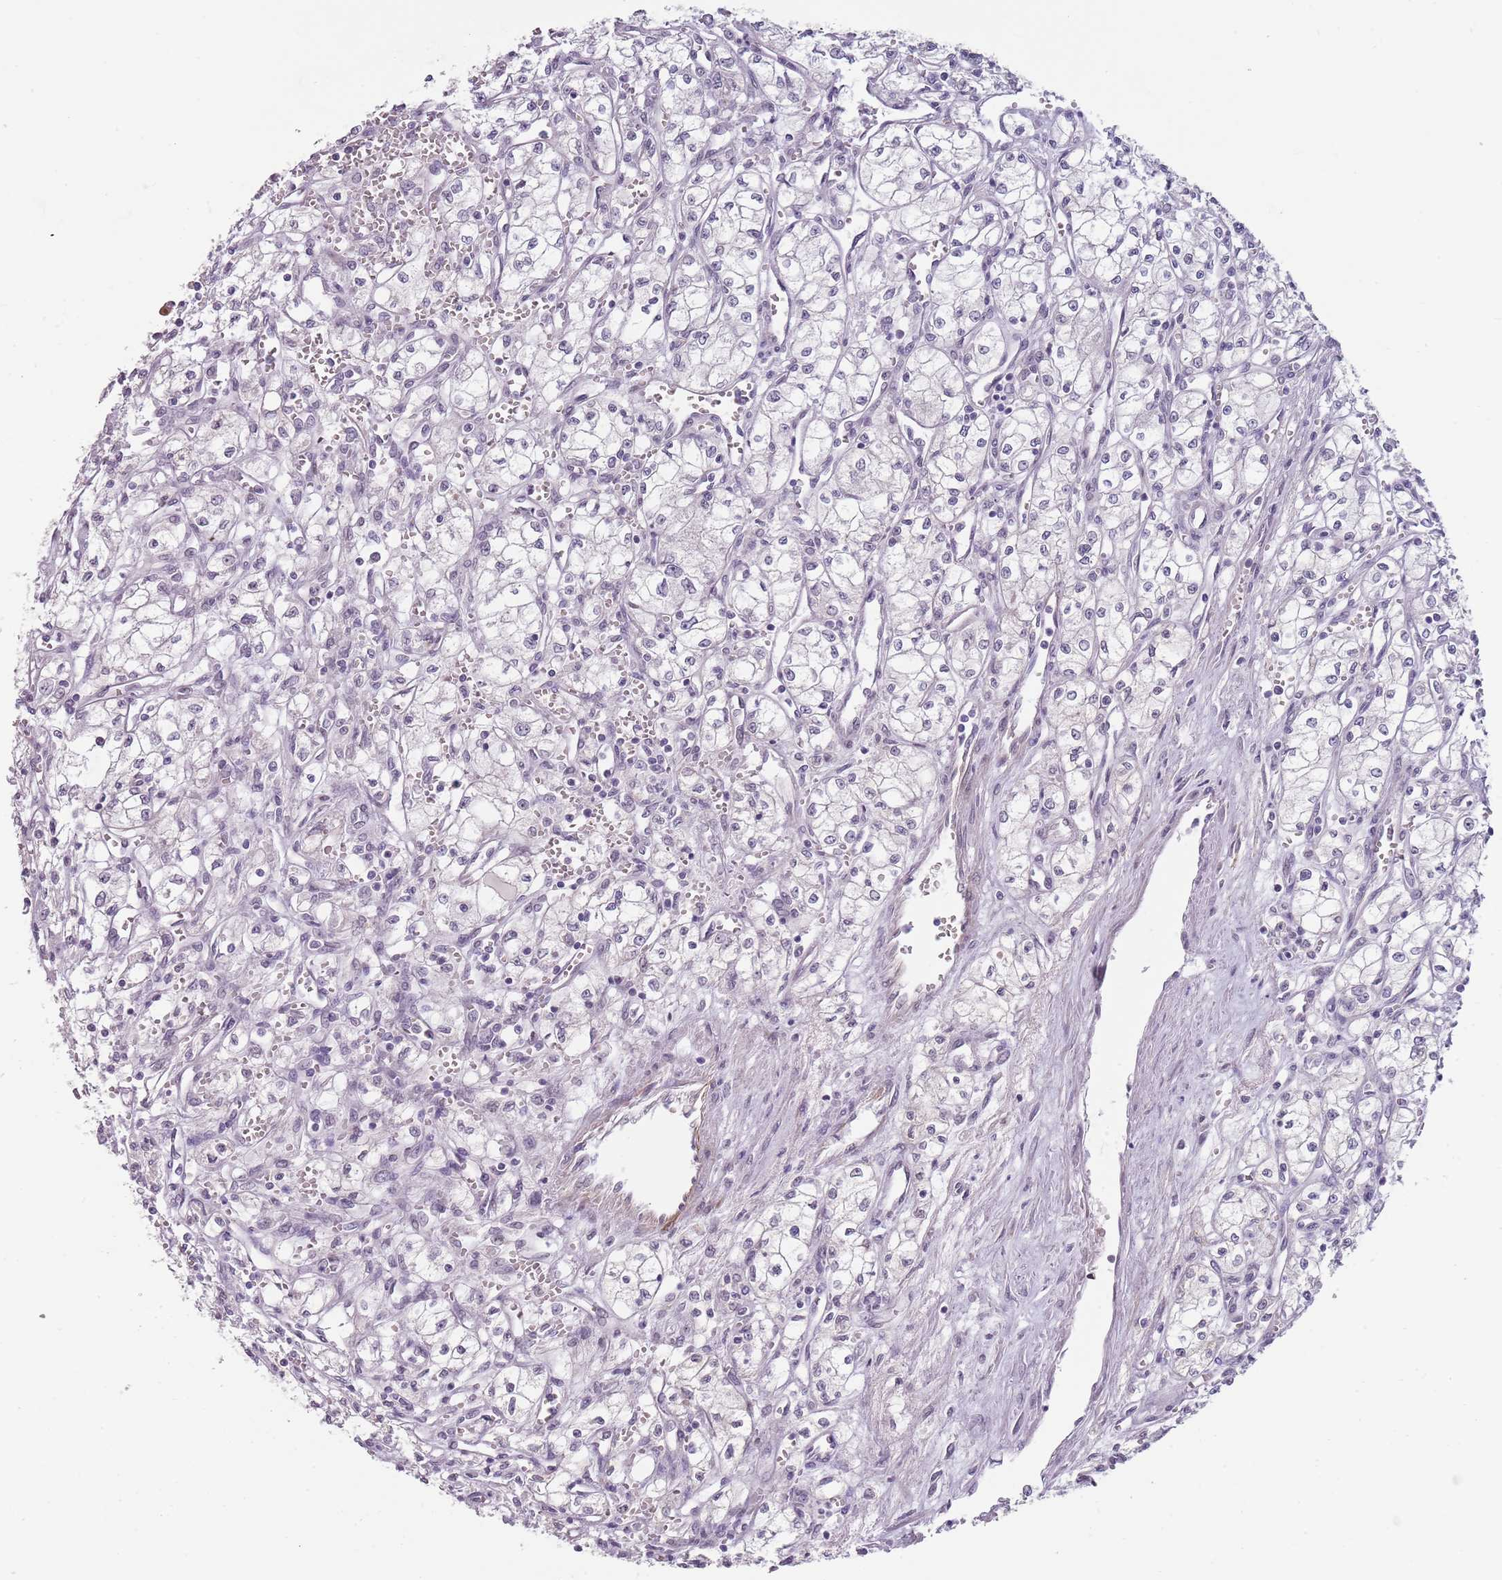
{"staining": {"intensity": "negative", "quantity": "none", "location": "none"}, "tissue": "renal cancer", "cell_type": "Tumor cells", "image_type": "cancer", "snomed": [{"axis": "morphology", "description": "Adenocarcinoma, NOS"}, {"axis": "topography", "description": "Kidney"}], "caption": "Photomicrograph shows no protein expression in tumor cells of renal cancer tissue. (DAB IHC visualized using brightfield microscopy, high magnification).", "gene": "NBPF3", "patient": {"sex": "male", "age": 59}}